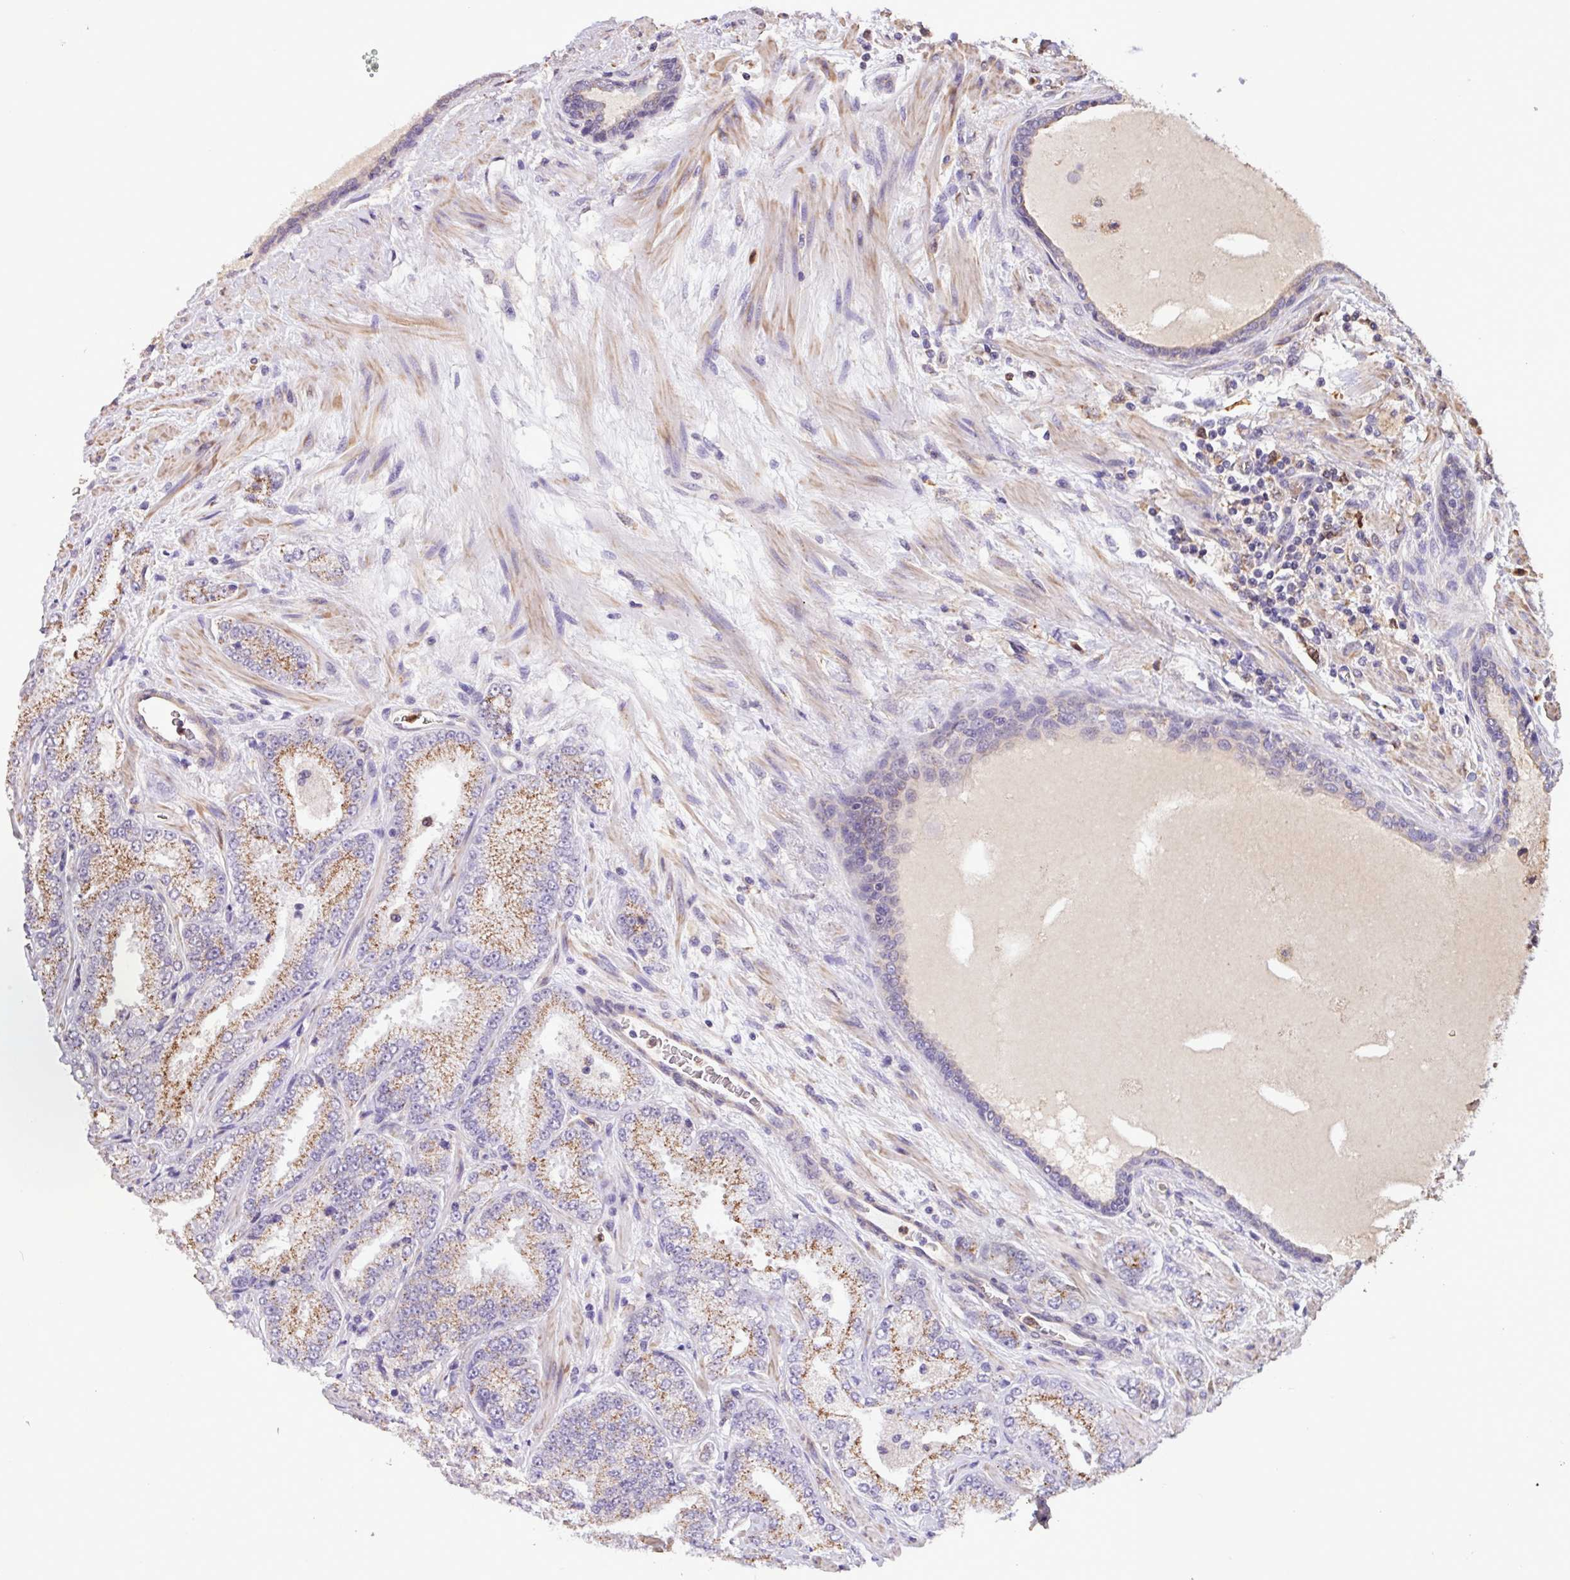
{"staining": {"intensity": "moderate", "quantity": ">75%", "location": "cytoplasmic/membranous"}, "tissue": "prostate cancer", "cell_type": "Tumor cells", "image_type": "cancer", "snomed": [{"axis": "morphology", "description": "Adenocarcinoma, High grade"}, {"axis": "topography", "description": "Prostate"}], "caption": "This micrograph reveals immunohistochemistry (IHC) staining of prostate cancer, with medium moderate cytoplasmic/membranous positivity in approximately >75% of tumor cells.", "gene": "CHST11", "patient": {"sex": "male", "age": 68}}